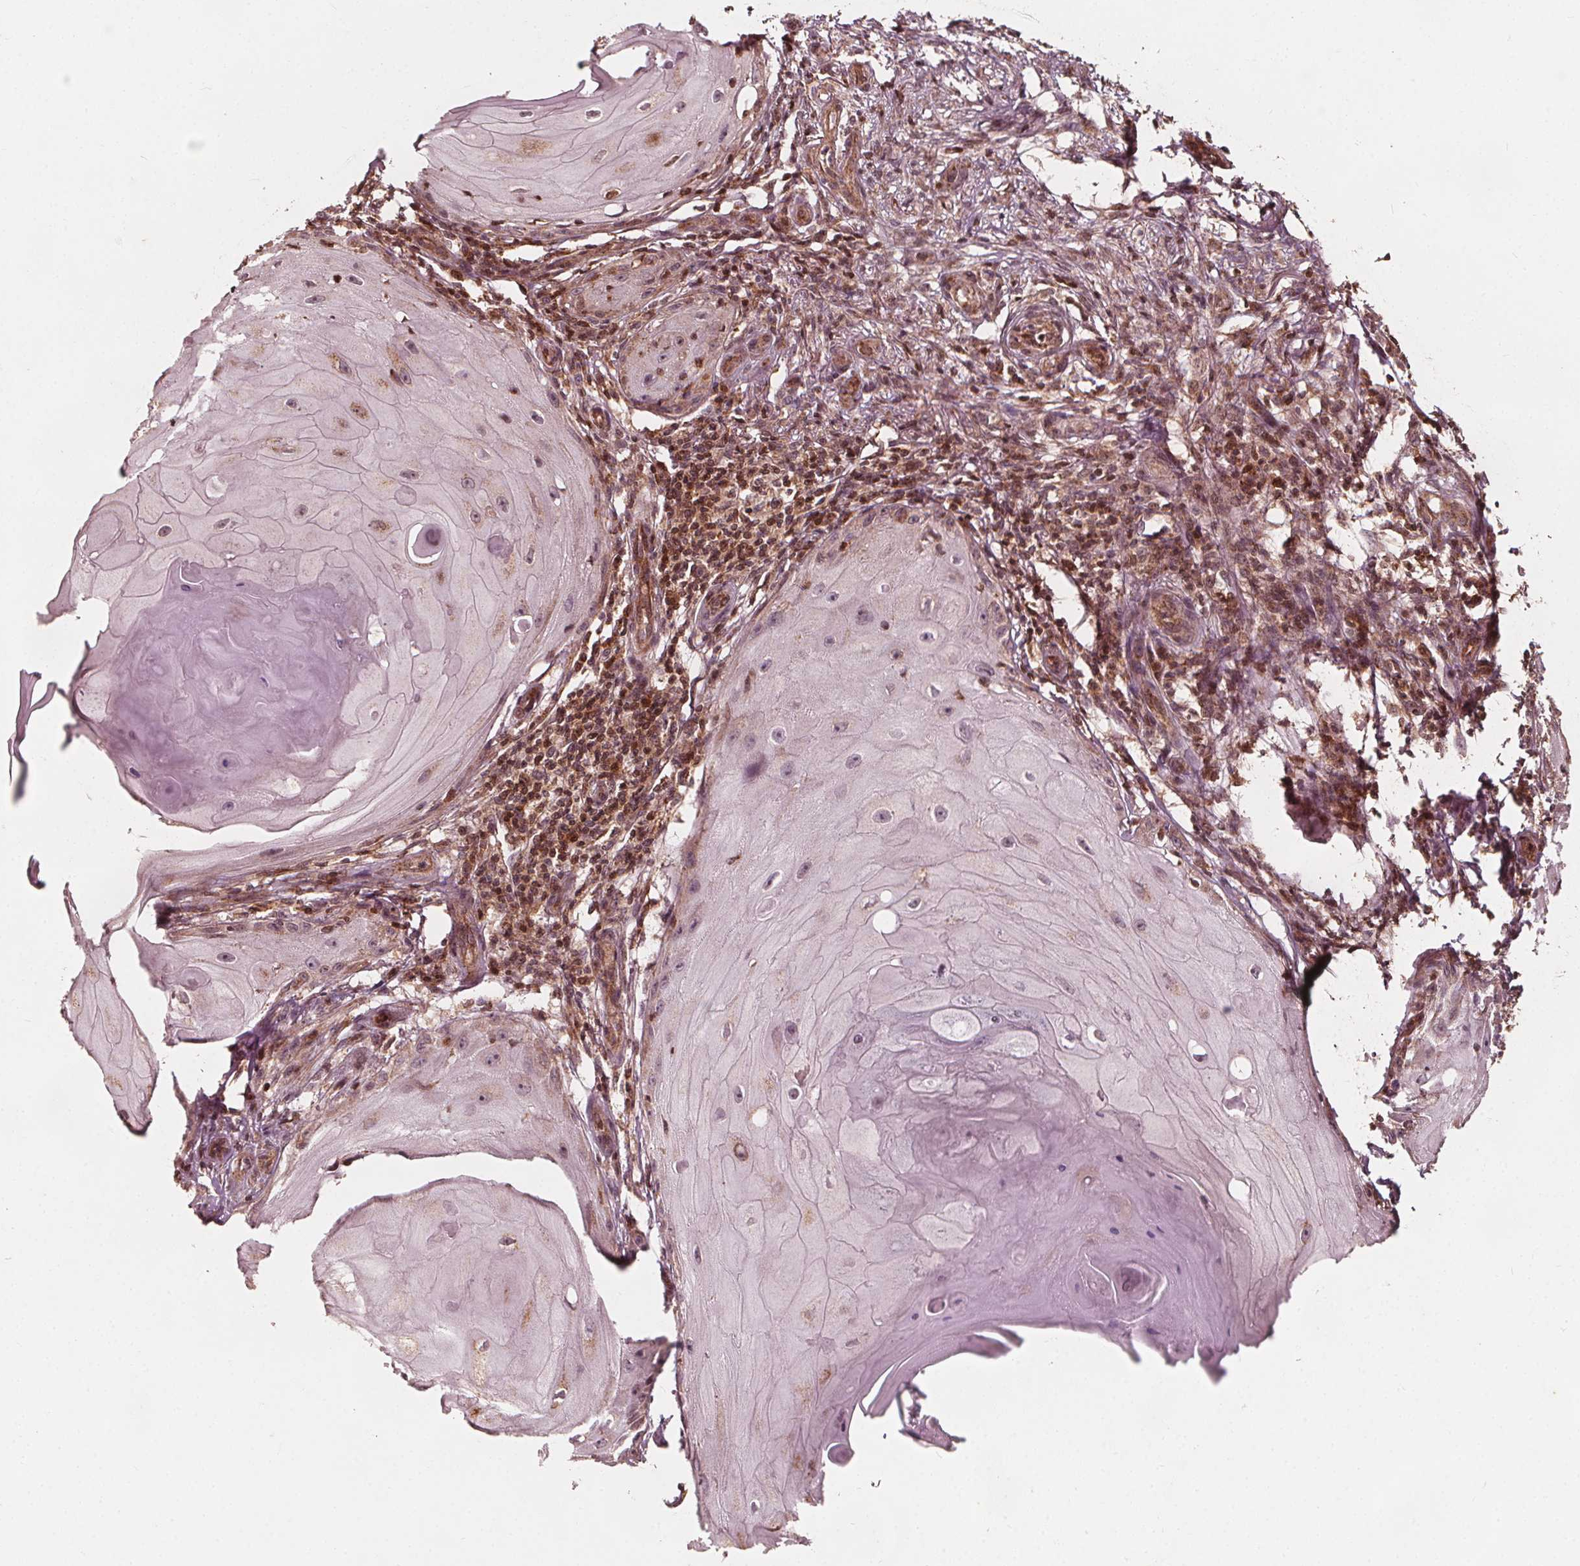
{"staining": {"intensity": "weak", "quantity": "<25%", "location": "cytoplasmic/membranous"}, "tissue": "skin cancer", "cell_type": "Tumor cells", "image_type": "cancer", "snomed": [{"axis": "morphology", "description": "Squamous cell carcinoma, NOS"}, {"axis": "topography", "description": "Skin"}], "caption": "IHC of skin cancer shows no positivity in tumor cells.", "gene": "AIP", "patient": {"sex": "female", "age": 77}}